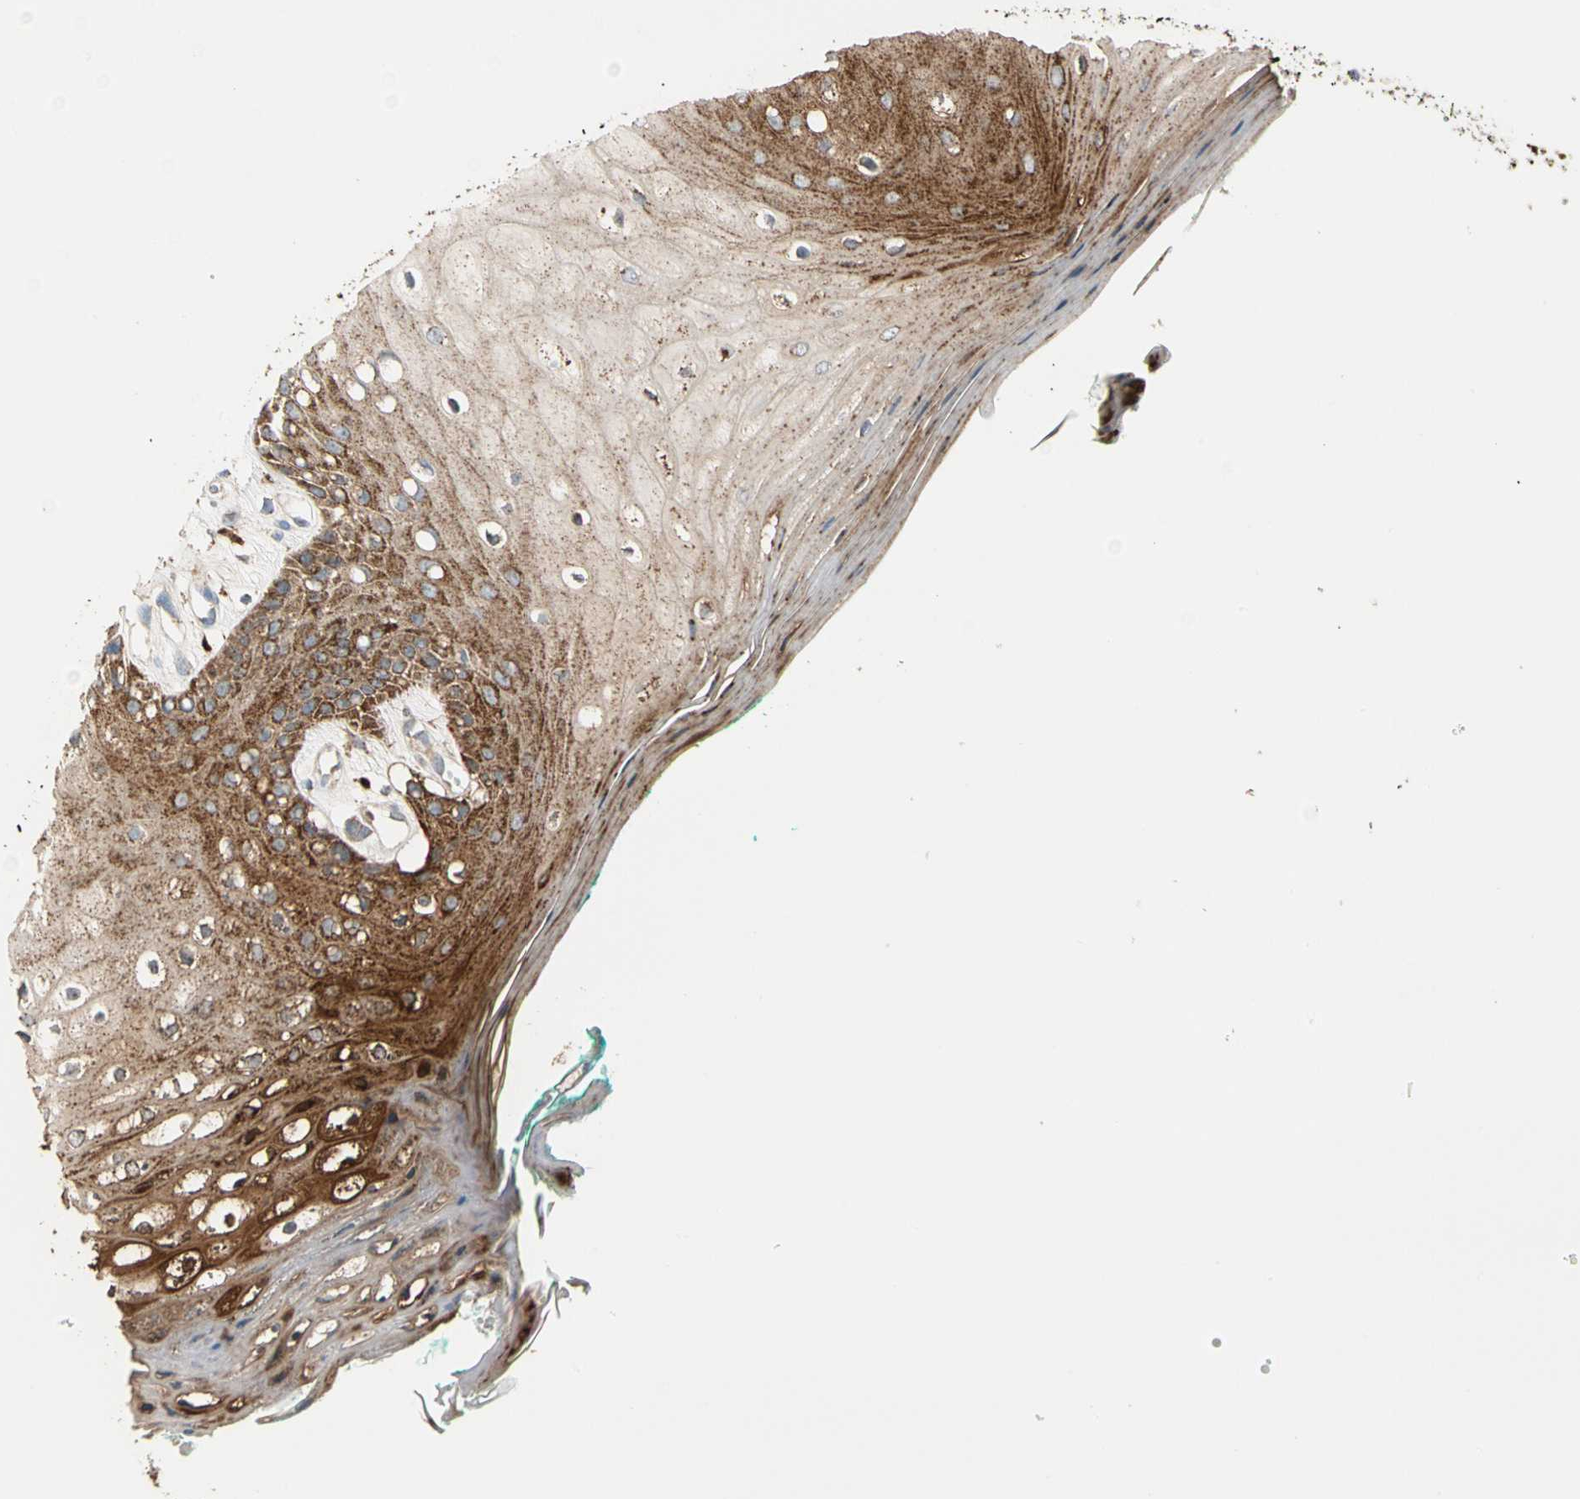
{"staining": {"intensity": "strong", "quantity": "25%-75%", "location": "cytoplasmic/membranous"}, "tissue": "oral mucosa", "cell_type": "Squamous epithelial cells", "image_type": "normal", "snomed": [{"axis": "morphology", "description": "Normal tissue, NOS"}, {"axis": "morphology", "description": "Squamous cell carcinoma, NOS"}, {"axis": "topography", "description": "Skeletal muscle"}, {"axis": "topography", "description": "Oral tissue"}, {"axis": "topography", "description": "Head-Neck"}], "caption": "Immunohistochemical staining of normal oral mucosa reveals 25%-75% levels of strong cytoplasmic/membranous protein expression in about 25%-75% of squamous epithelial cells.", "gene": "GM2A", "patient": {"sex": "female", "age": 84}}